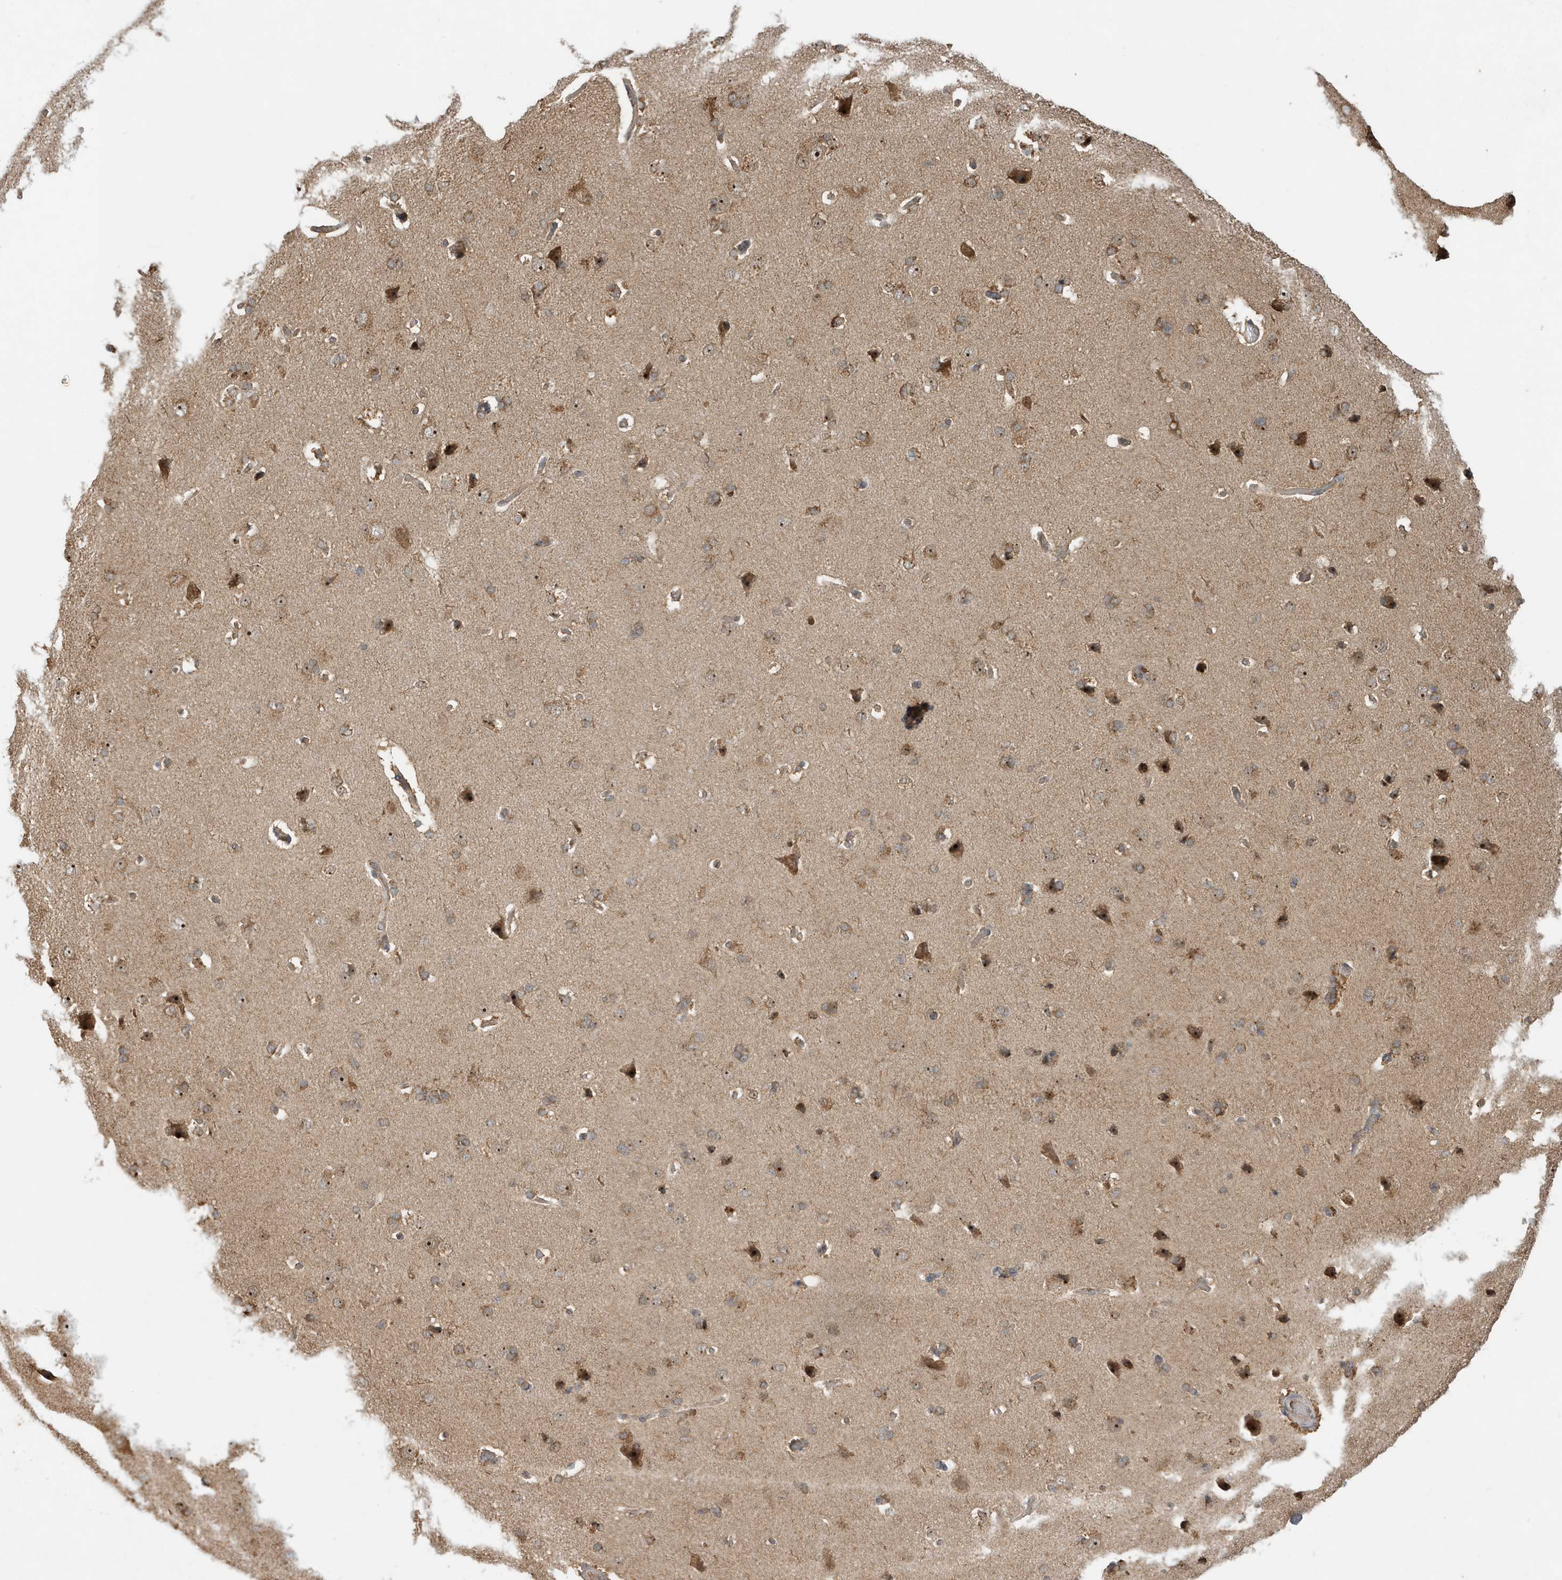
{"staining": {"intensity": "weak", "quantity": "25%-75%", "location": "cytoplasmic/membranous,nuclear"}, "tissue": "cerebral cortex", "cell_type": "Endothelial cells", "image_type": "normal", "snomed": [{"axis": "morphology", "description": "Normal tissue, NOS"}, {"axis": "topography", "description": "Cerebral cortex"}], "caption": "The micrograph shows a brown stain indicating the presence of a protein in the cytoplasmic/membranous,nuclear of endothelial cells in cerebral cortex. The staining was performed using DAB (3,3'-diaminobenzidine), with brown indicating positive protein expression. Nuclei are stained blue with hematoxylin.", "gene": "ABCB9", "patient": {"sex": "male", "age": 62}}